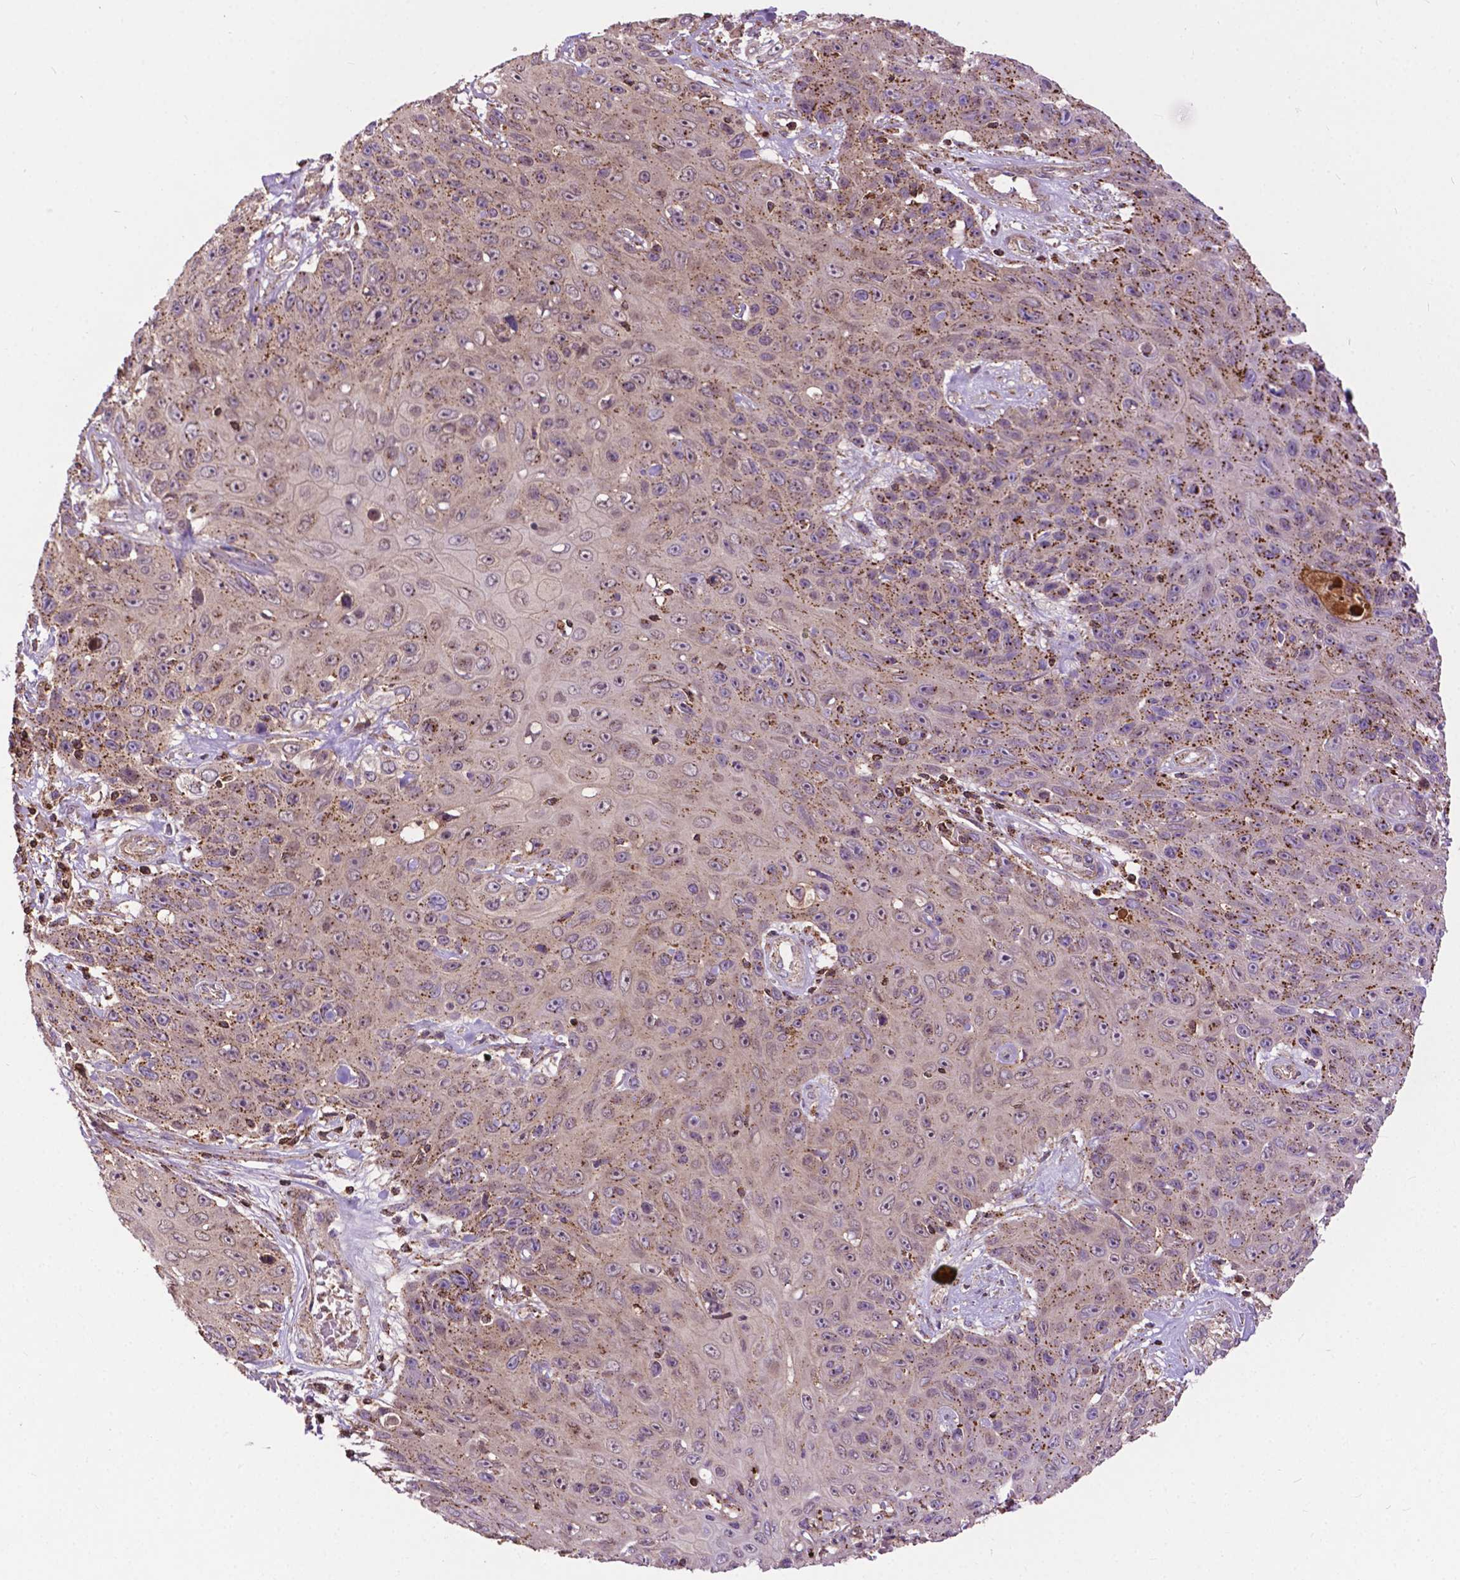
{"staining": {"intensity": "moderate", "quantity": "25%-75%", "location": "cytoplasmic/membranous"}, "tissue": "skin cancer", "cell_type": "Tumor cells", "image_type": "cancer", "snomed": [{"axis": "morphology", "description": "Squamous cell carcinoma, NOS"}, {"axis": "topography", "description": "Skin"}], "caption": "IHC histopathology image of skin squamous cell carcinoma stained for a protein (brown), which shows medium levels of moderate cytoplasmic/membranous expression in about 25%-75% of tumor cells.", "gene": "CHMP4A", "patient": {"sex": "male", "age": 82}}